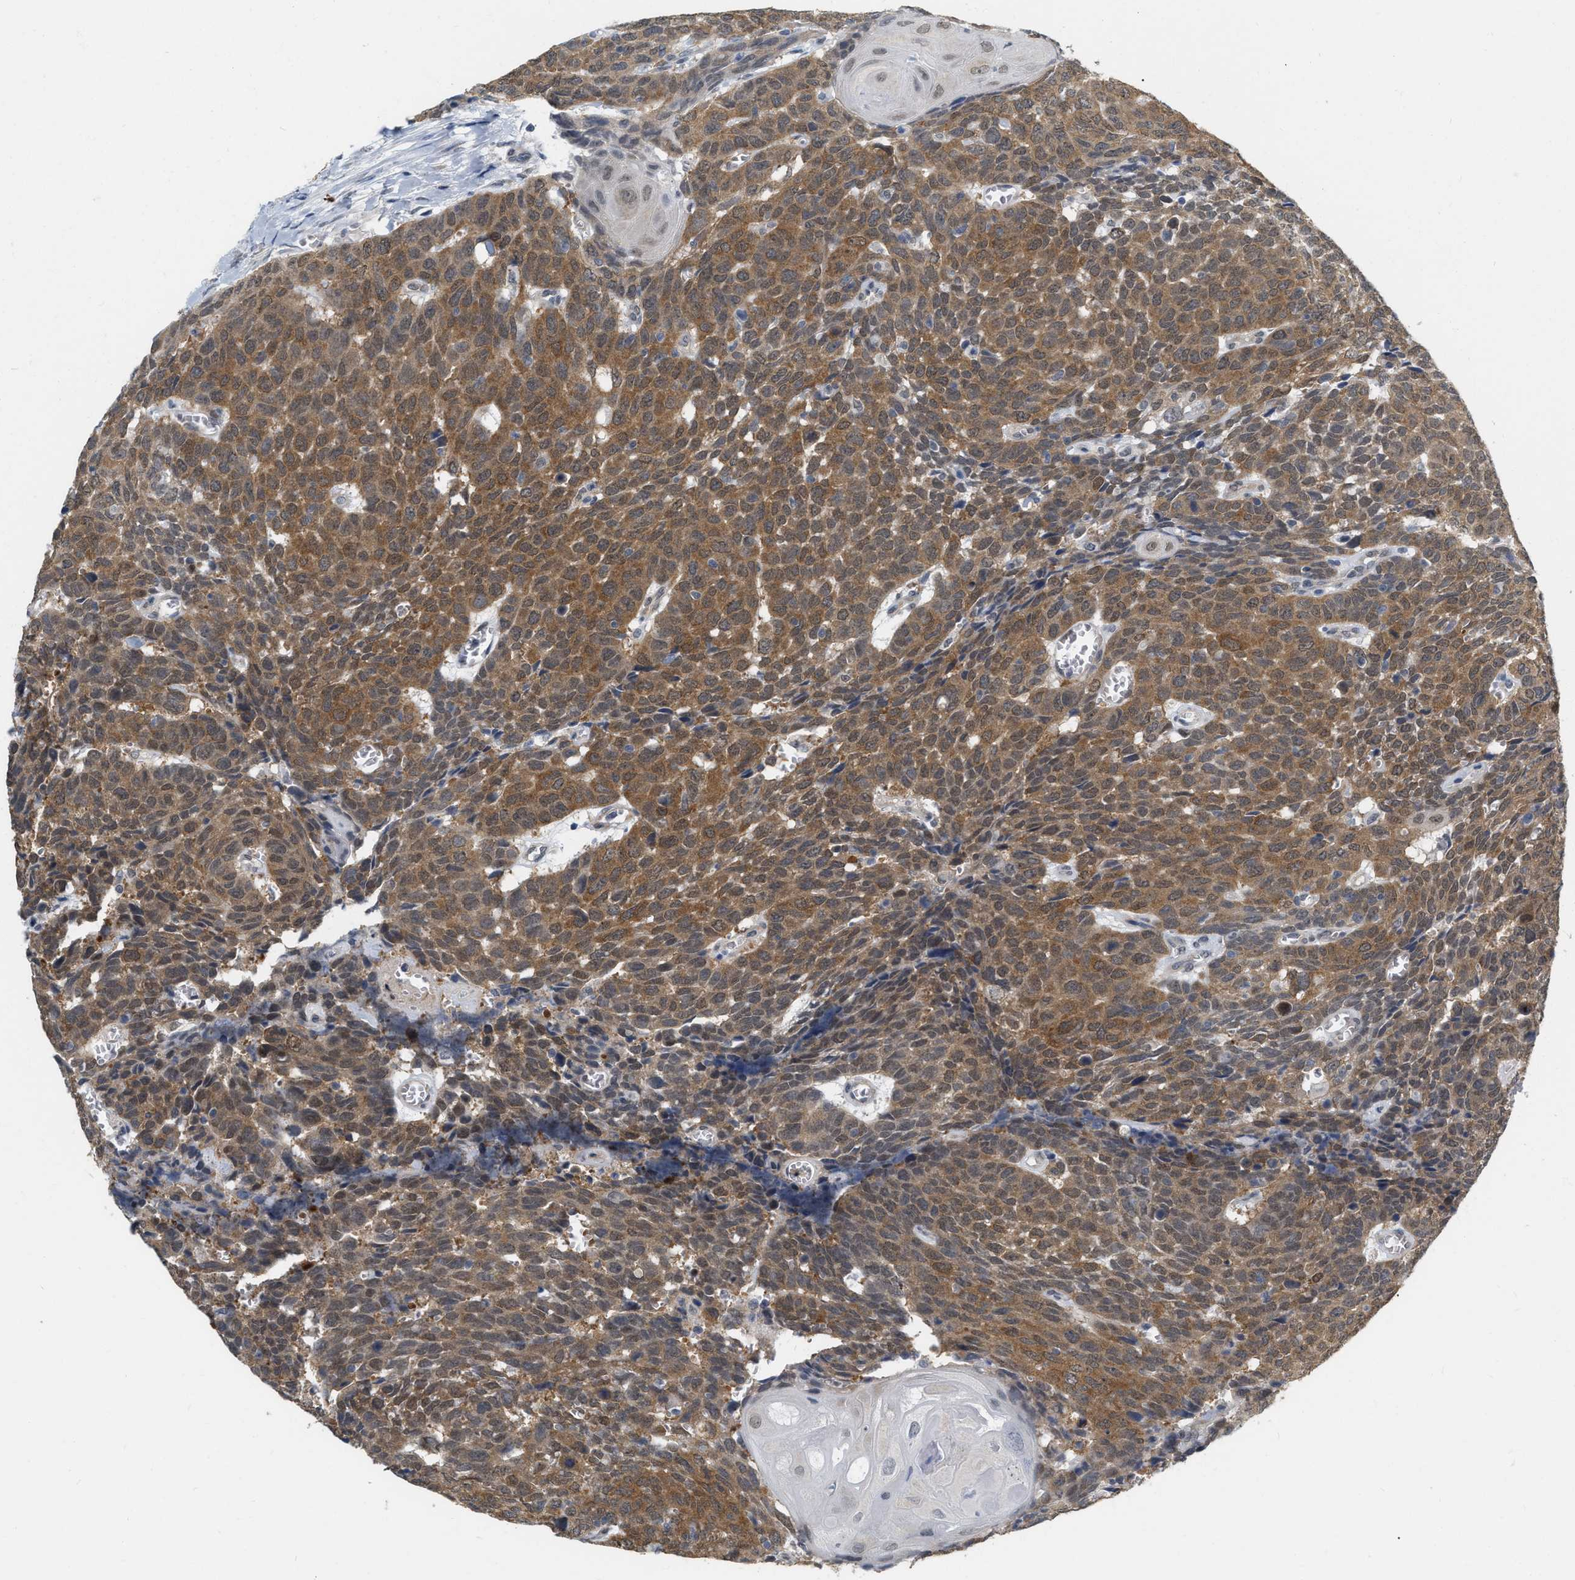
{"staining": {"intensity": "moderate", "quantity": ">75%", "location": "cytoplasmic/membranous"}, "tissue": "head and neck cancer", "cell_type": "Tumor cells", "image_type": "cancer", "snomed": [{"axis": "morphology", "description": "Squamous cell carcinoma, NOS"}, {"axis": "topography", "description": "Head-Neck"}], "caption": "Head and neck squamous cell carcinoma stained with IHC displays moderate cytoplasmic/membranous positivity in approximately >75% of tumor cells.", "gene": "RUVBL1", "patient": {"sex": "male", "age": 66}}